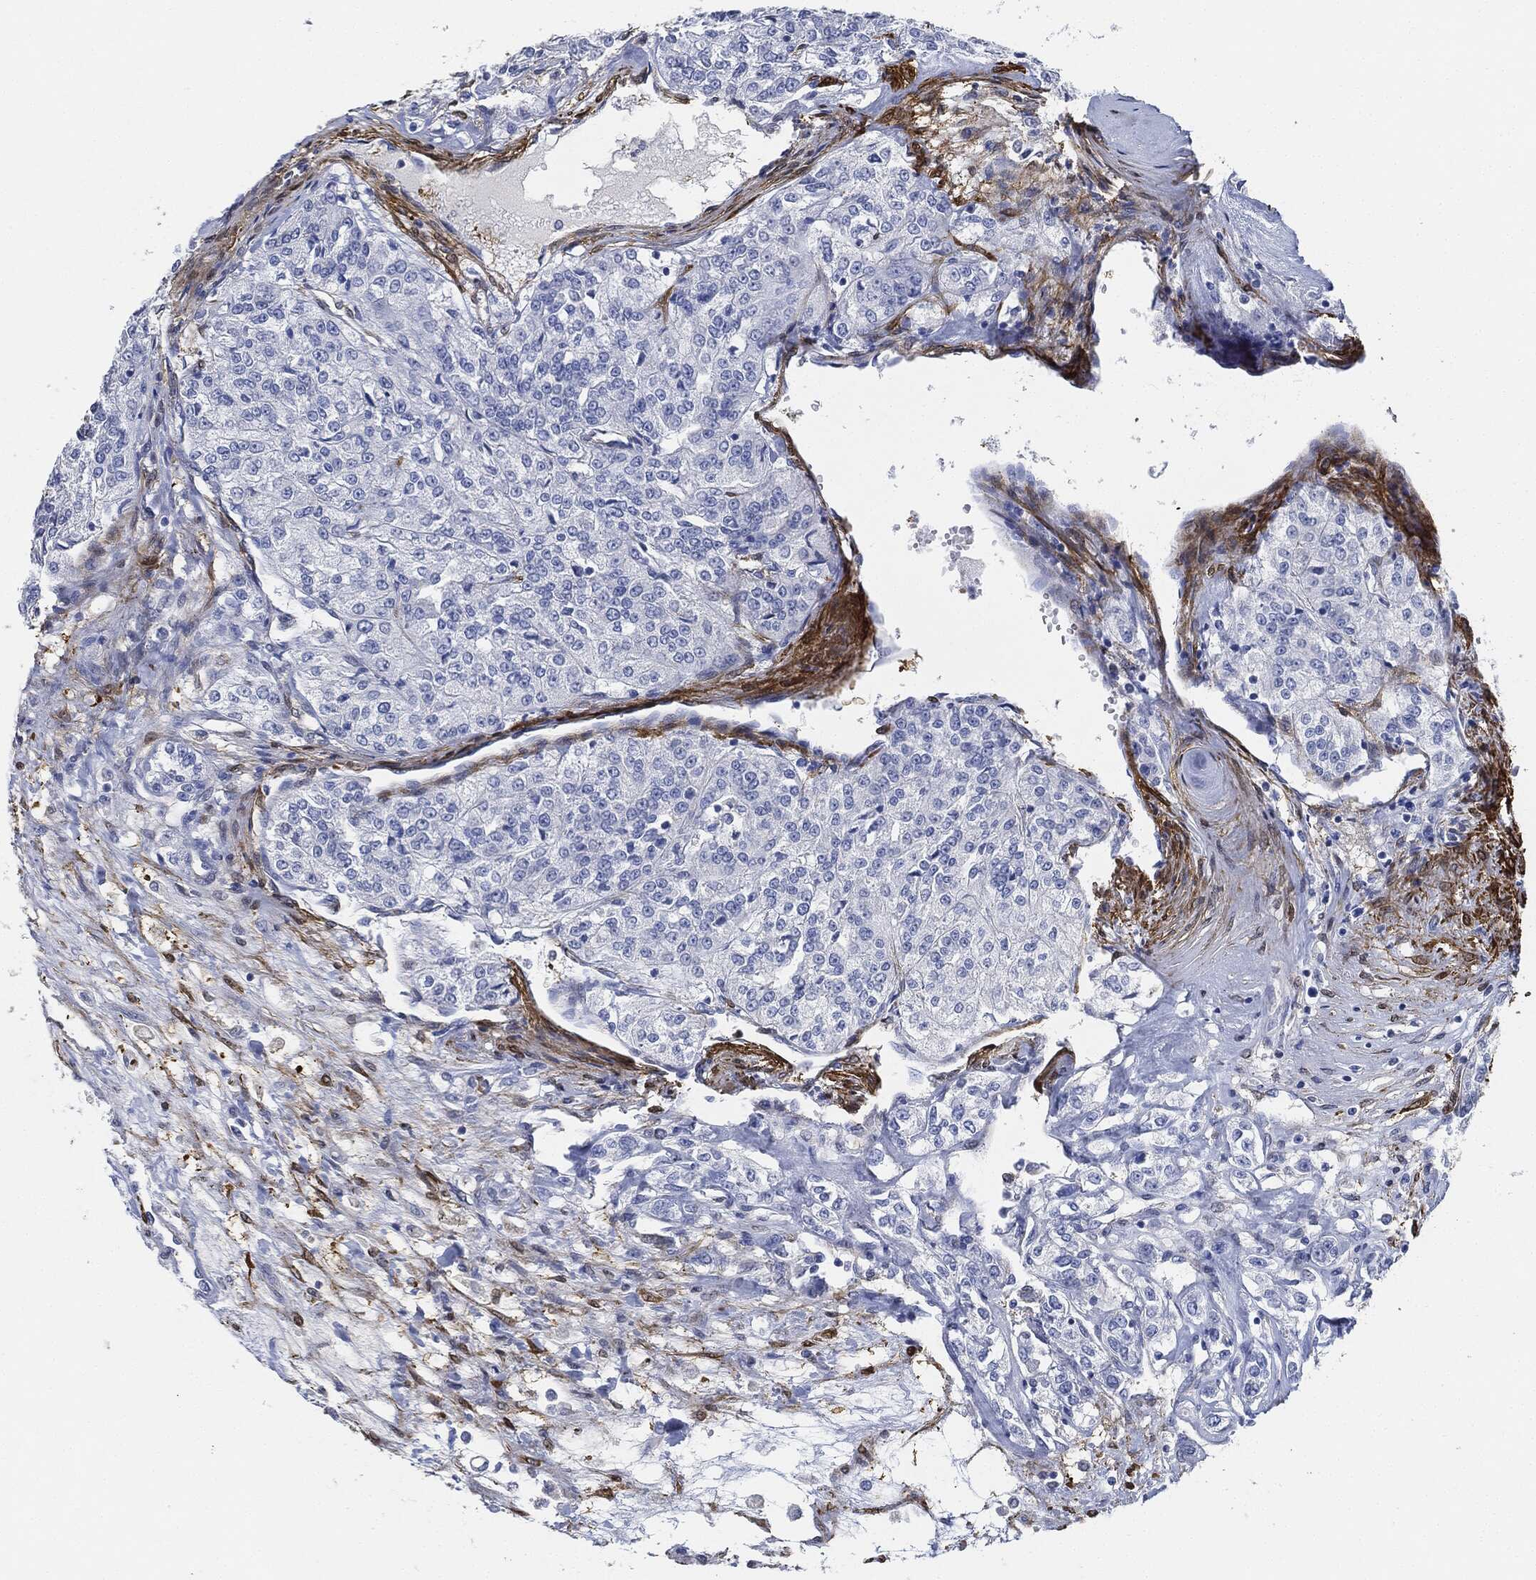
{"staining": {"intensity": "negative", "quantity": "none", "location": "none"}, "tissue": "renal cancer", "cell_type": "Tumor cells", "image_type": "cancer", "snomed": [{"axis": "morphology", "description": "Adenocarcinoma, NOS"}, {"axis": "topography", "description": "Kidney"}], "caption": "This is an immunohistochemistry (IHC) photomicrograph of adenocarcinoma (renal). There is no expression in tumor cells.", "gene": "TAGLN", "patient": {"sex": "female", "age": 63}}